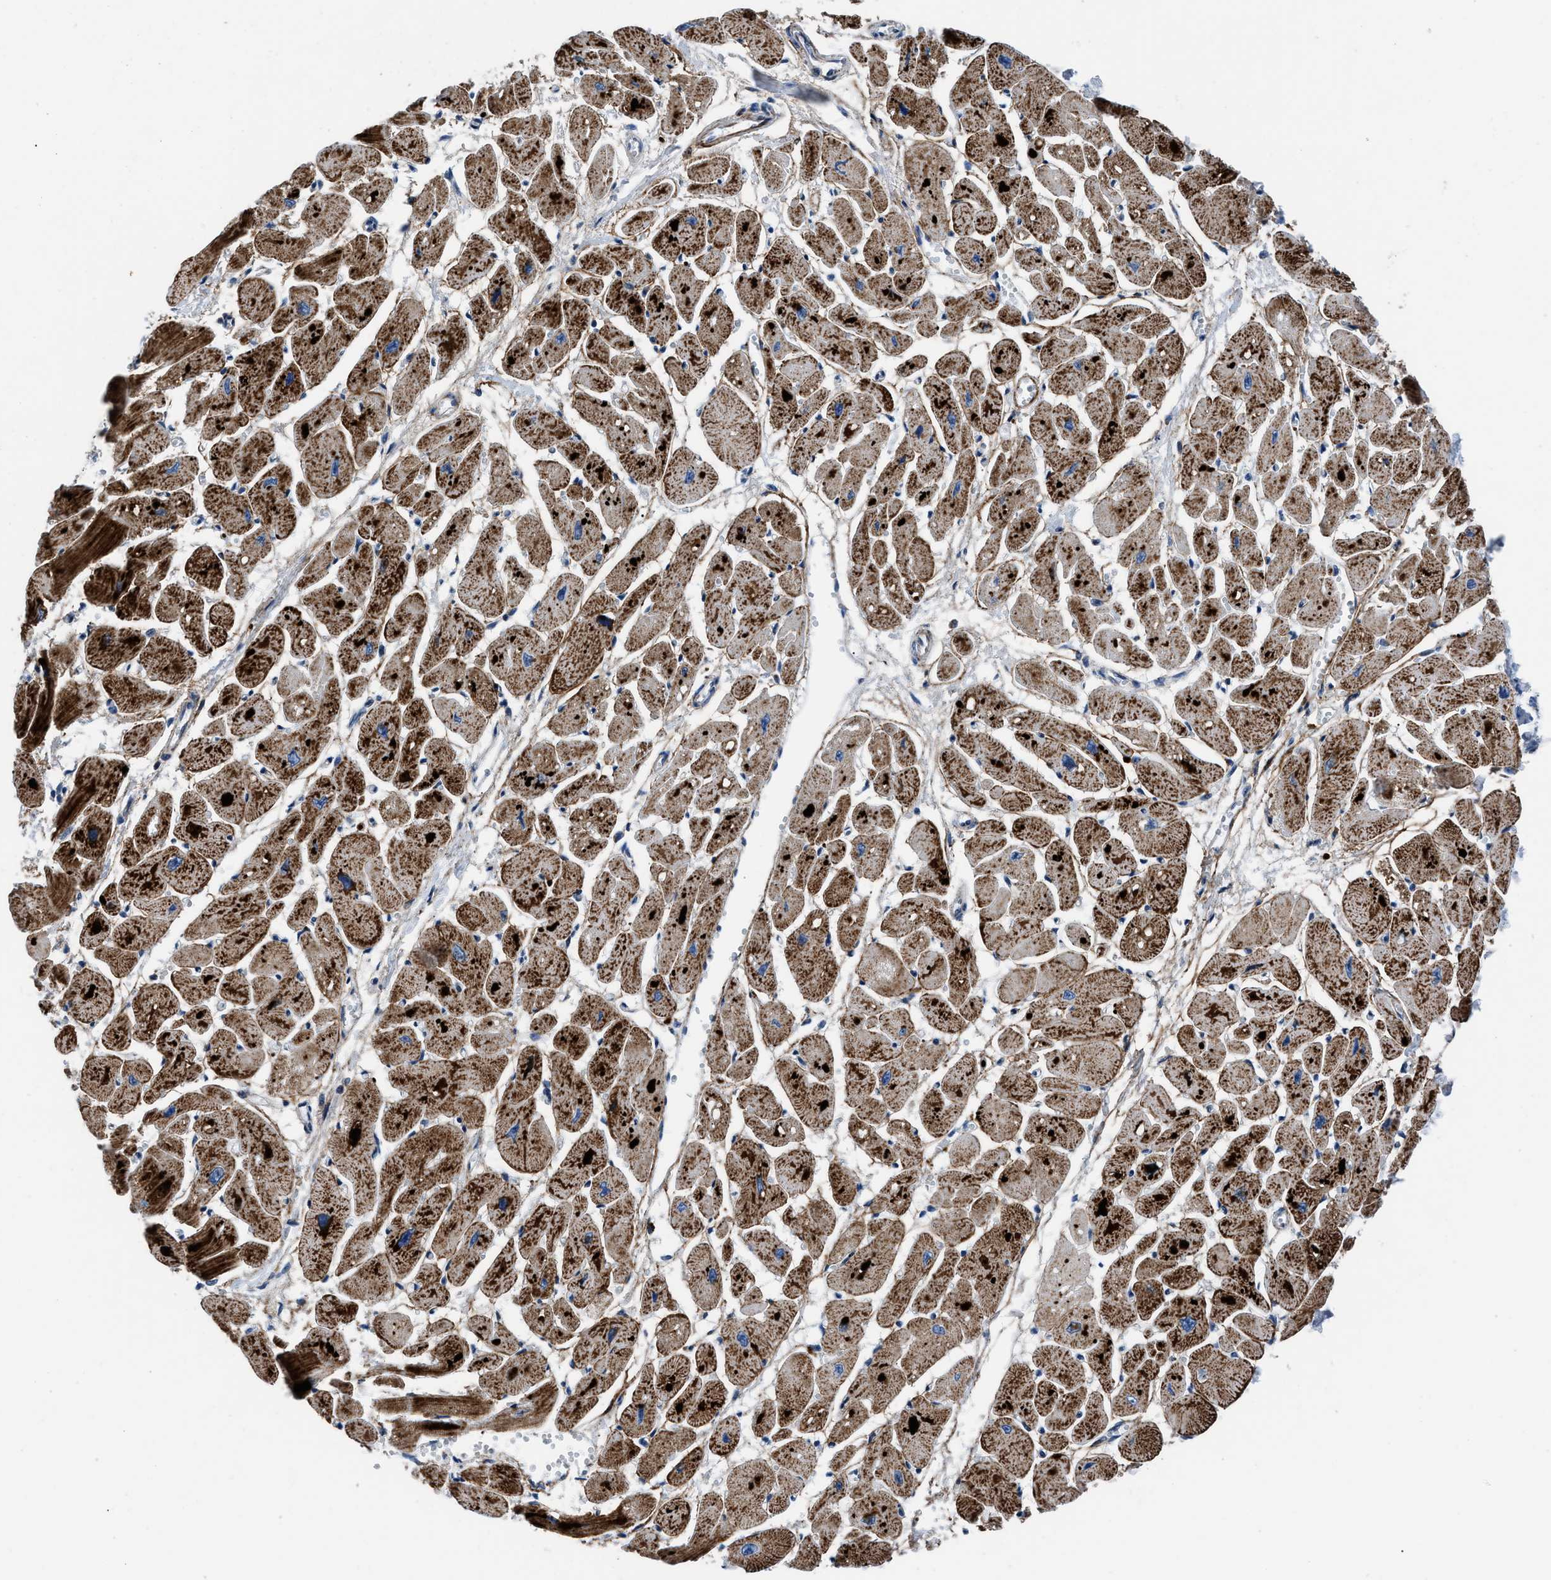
{"staining": {"intensity": "strong", "quantity": ">75%", "location": "cytoplasmic/membranous"}, "tissue": "heart muscle", "cell_type": "Cardiomyocytes", "image_type": "normal", "snomed": [{"axis": "morphology", "description": "Normal tissue, NOS"}, {"axis": "topography", "description": "Heart"}], "caption": "Strong cytoplasmic/membranous expression is seen in approximately >75% of cardiomyocytes in benign heart muscle. The protein of interest is stained brown, and the nuclei are stained in blue (DAB IHC with brightfield microscopy, high magnification).", "gene": "LMO2", "patient": {"sex": "female", "age": 54}}